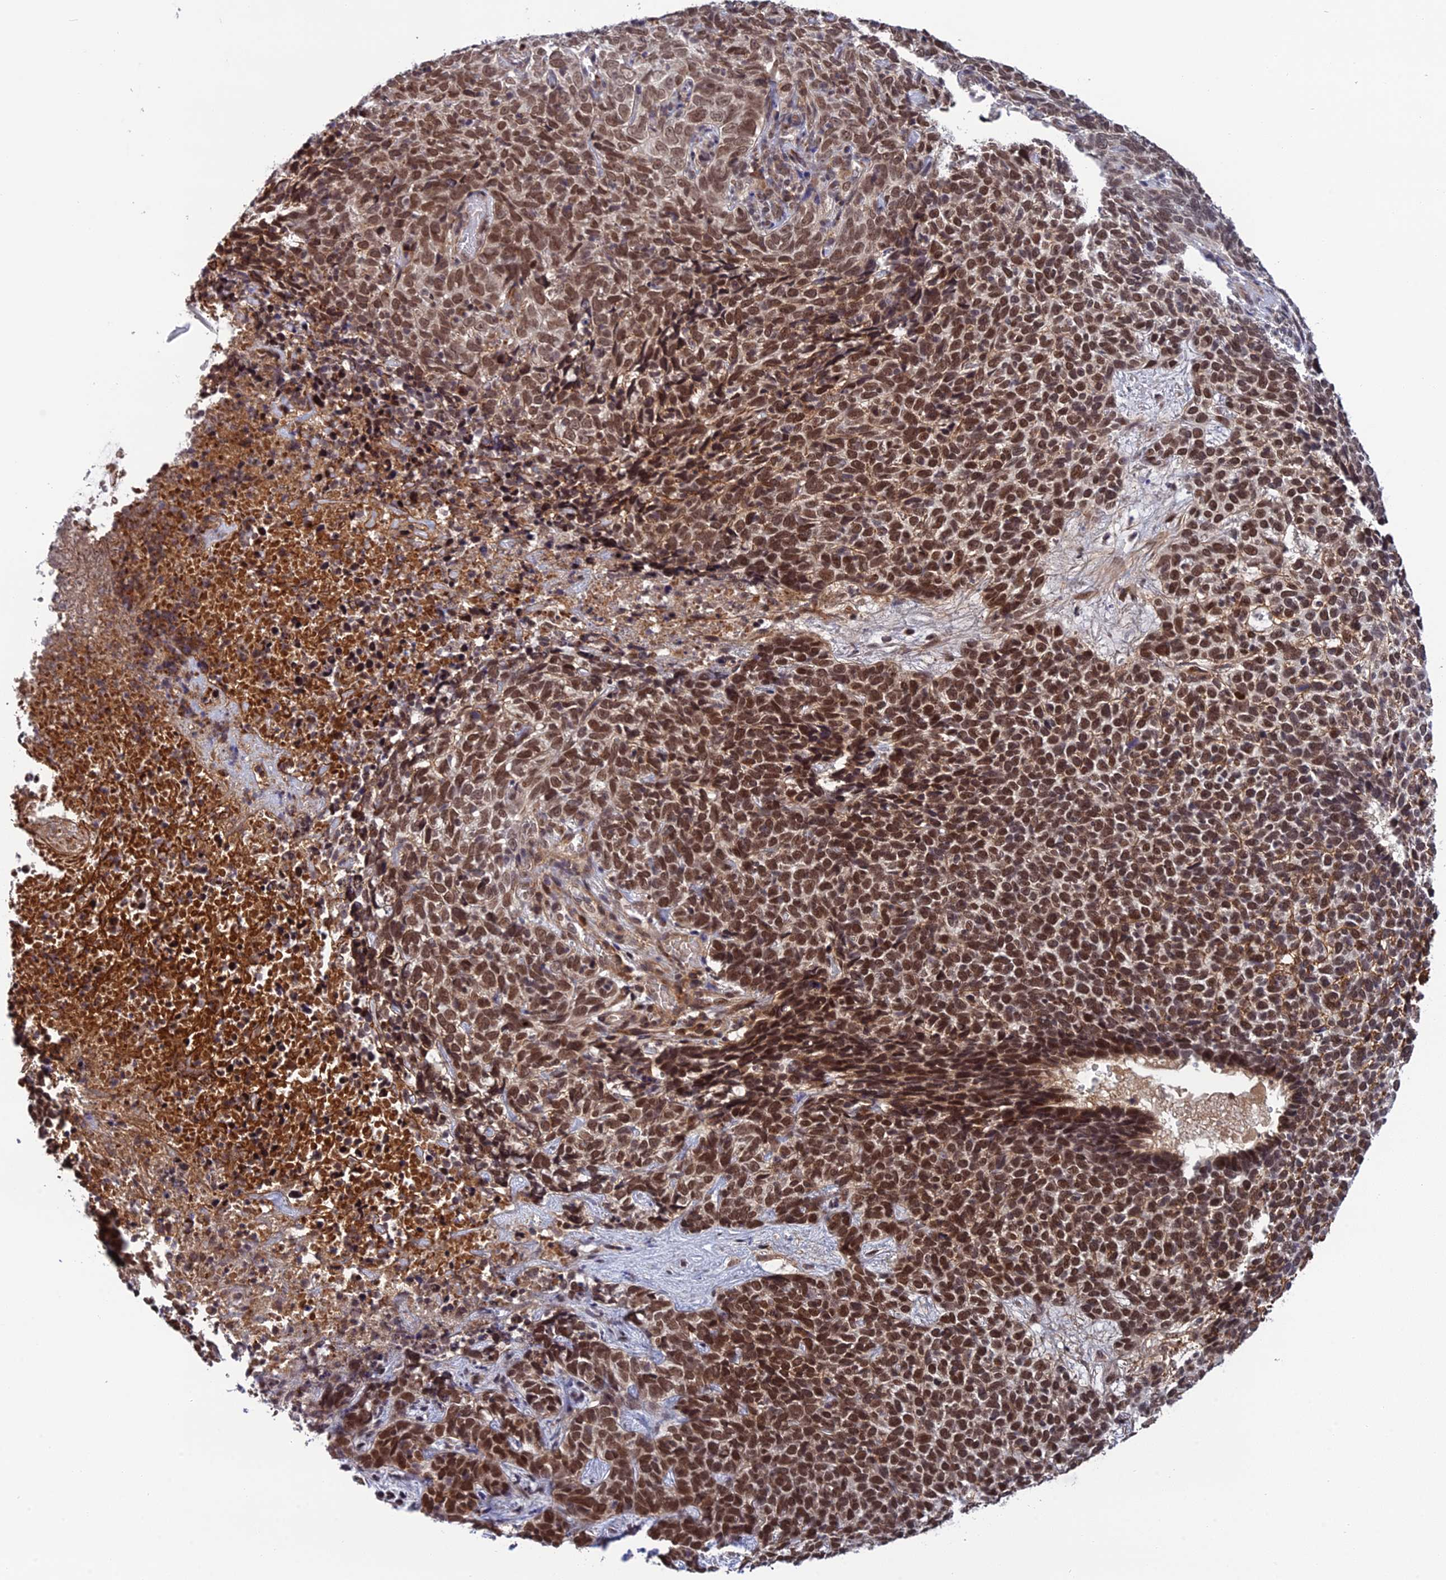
{"staining": {"intensity": "strong", "quantity": ">75%", "location": "nuclear"}, "tissue": "skin cancer", "cell_type": "Tumor cells", "image_type": "cancer", "snomed": [{"axis": "morphology", "description": "Basal cell carcinoma"}, {"axis": "topography", "description": "Skin"}], "caption": "A brown stain highlights strong nuclear positivity of a protein in human skin cancer (basal cell carcinoma) tumor cells.", "gene": "REXO1", "patient": {"sex": "female", "age": 84}}